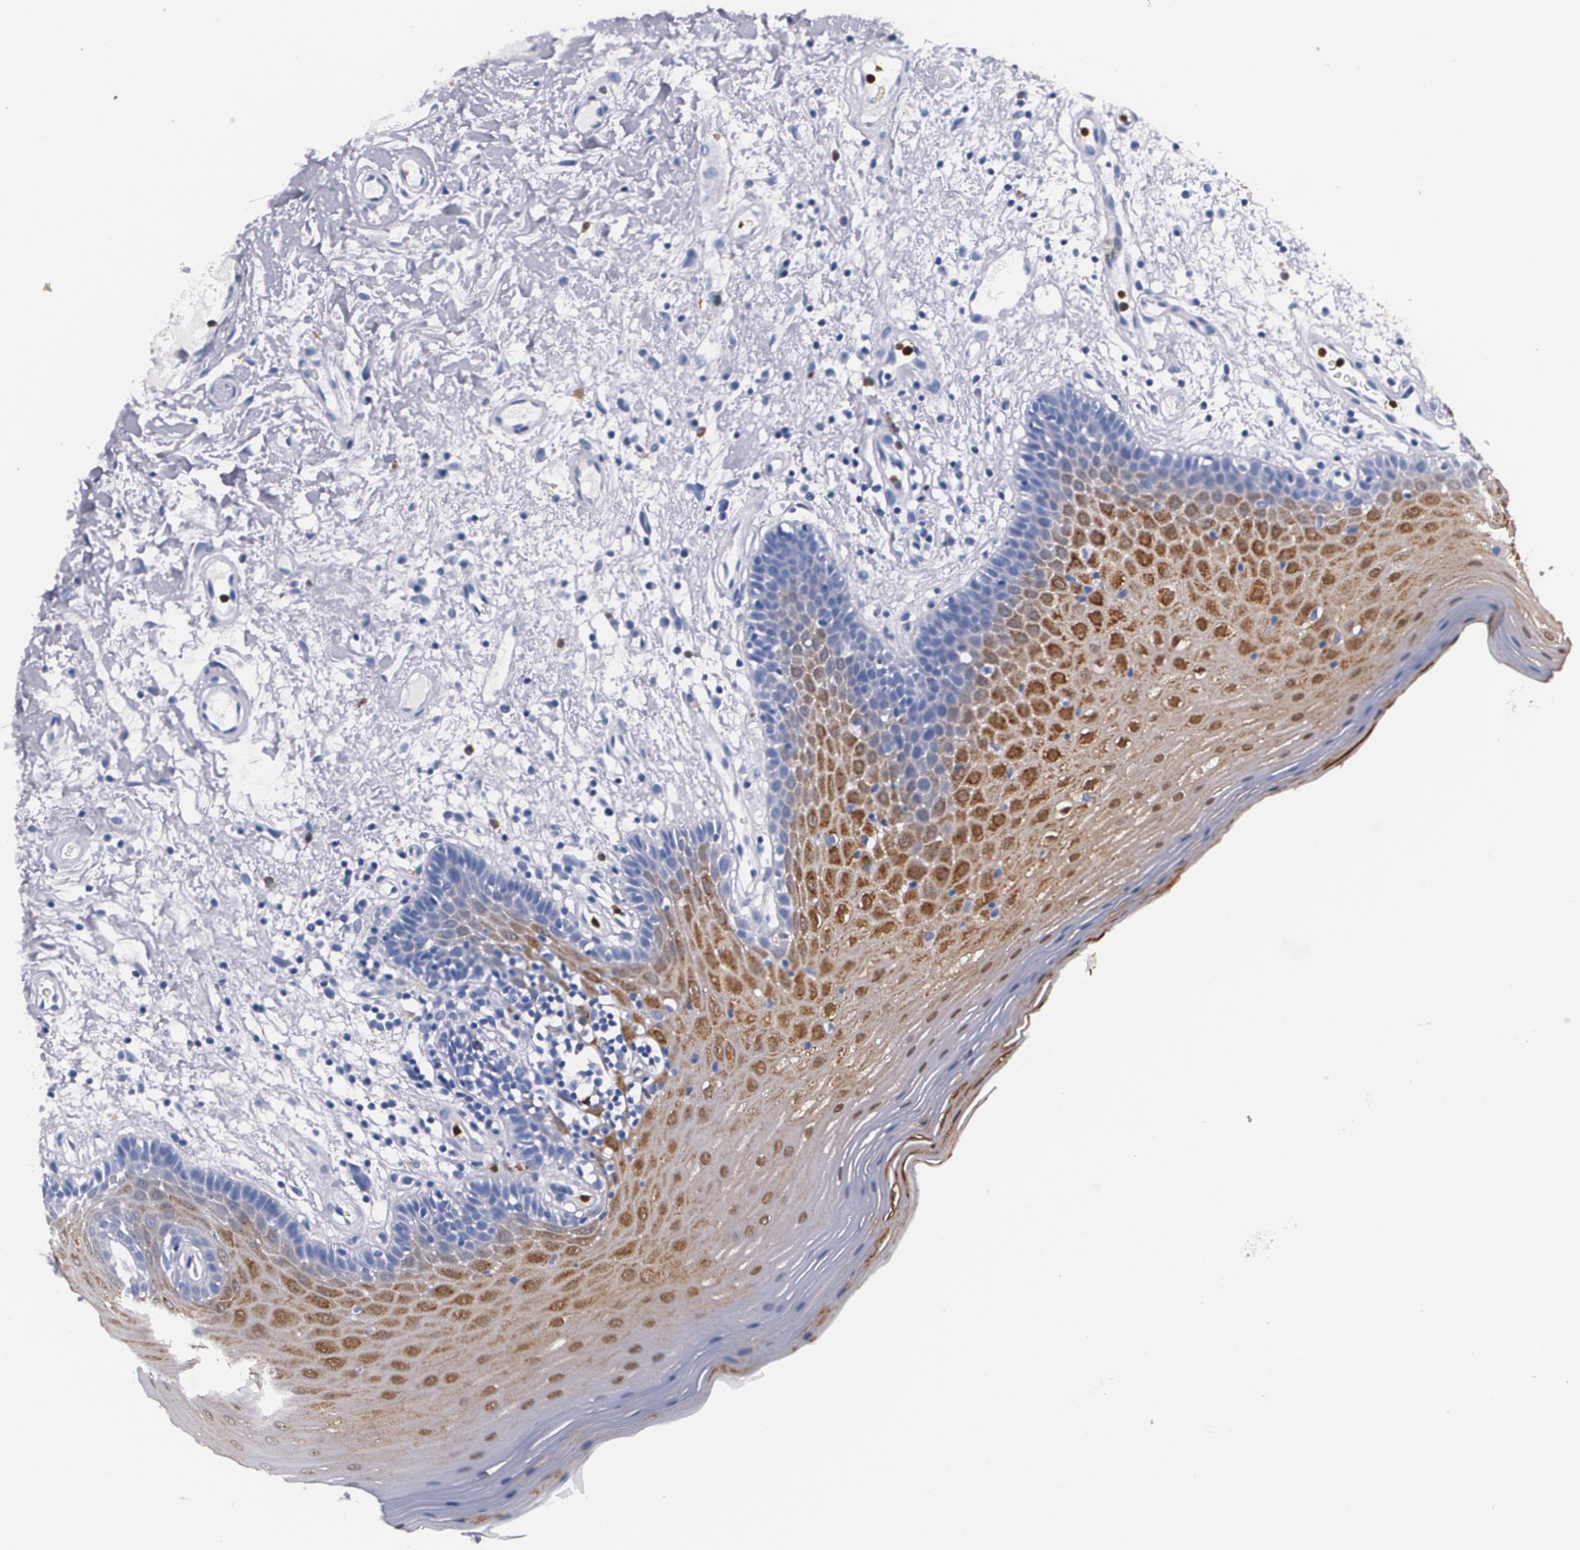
{"staining": {"intensity": "strong", "quantity": "25%-75%", "location": "cytoplasmic/membranous,nuclear"}, "tissue": "oral mucosa", "cell_type": "Squamous epithelial cells", "image_type": "normal", "snomed": [{"axis": "morphology", "description": "Normal tissue, NOS"}, {"axis": "morphology", "description": "Squamous cell carcinoma, NOS"}, {"axis": "topography", "description": "Skeletal muscle"}, {"axis": "topography", "description": "Oral tissue"}, {"axis": "topography", "description": "Head-Neck"}], "caption": "Immunohistochemistry image of unremarkable oral mucosa stained for a protein (brown), which displays high levels of strong cytoplasmic/membranous,nuclear positivity in about 25%-75% of squamous epithelial cells.", "gene": "S100A8", "patient": {"sex": "male", "age": 71}}